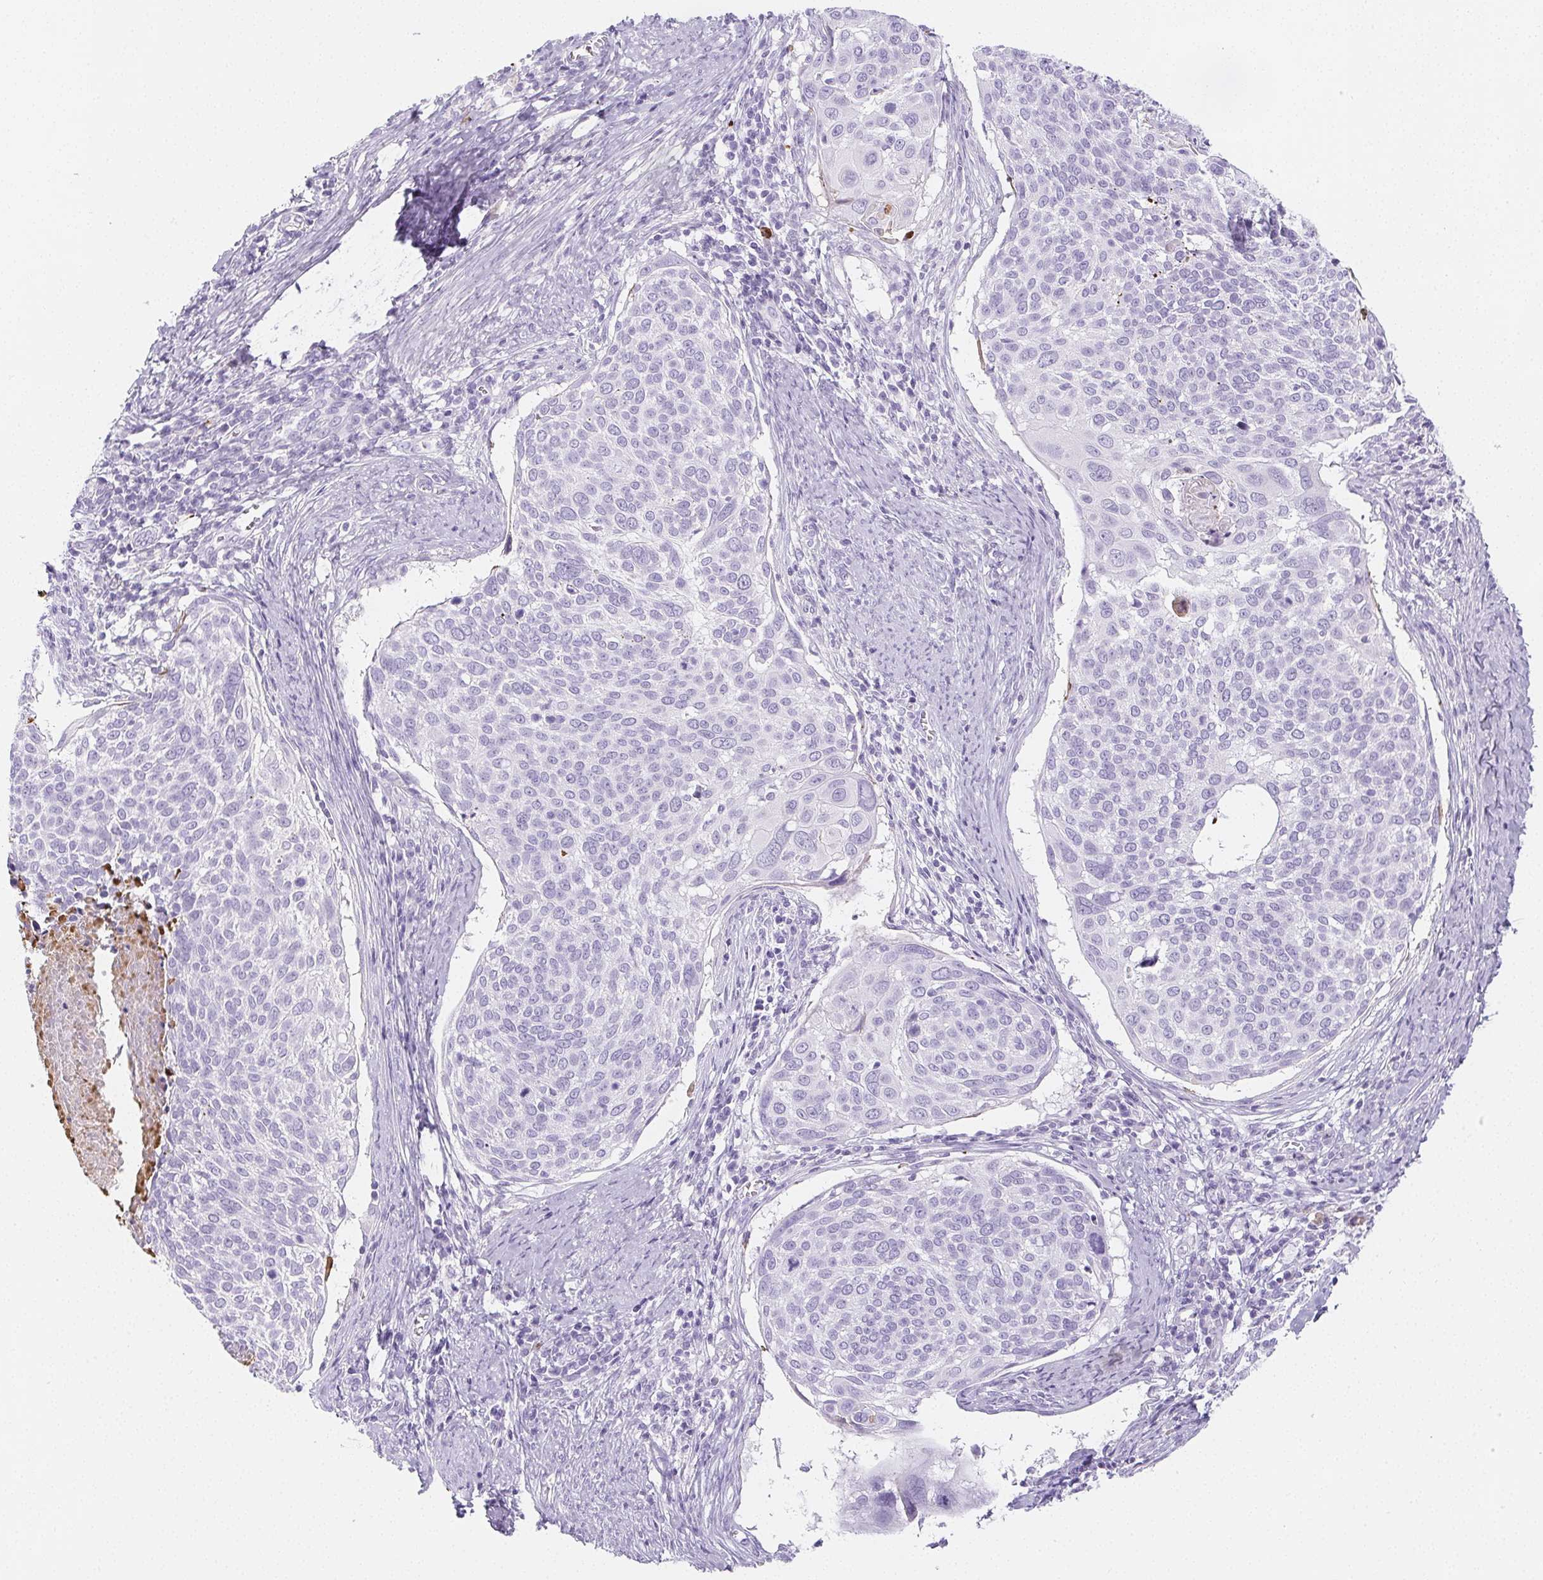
{"staining": {"intensity": "weak", "quantity": "<25%", "location": "cytoplasmic/membranous"}, "tissue": "cervical cancer", "cell_type": "Tumor cells", "image_type": "cancer", "snomed": [{"axis": "morphology", "description": "Squamous cell carcinoma, NOS"}, {"axis": "topography", "description": "Cervix"}], "caption": "This is a histopathology image of immunohistochemistry staining of cervical cancer (squamous cell carcinoma), which shows no positivity in tumor cells.", "gene": "VTN", "patient": {"sex": "female", "age": 39}}